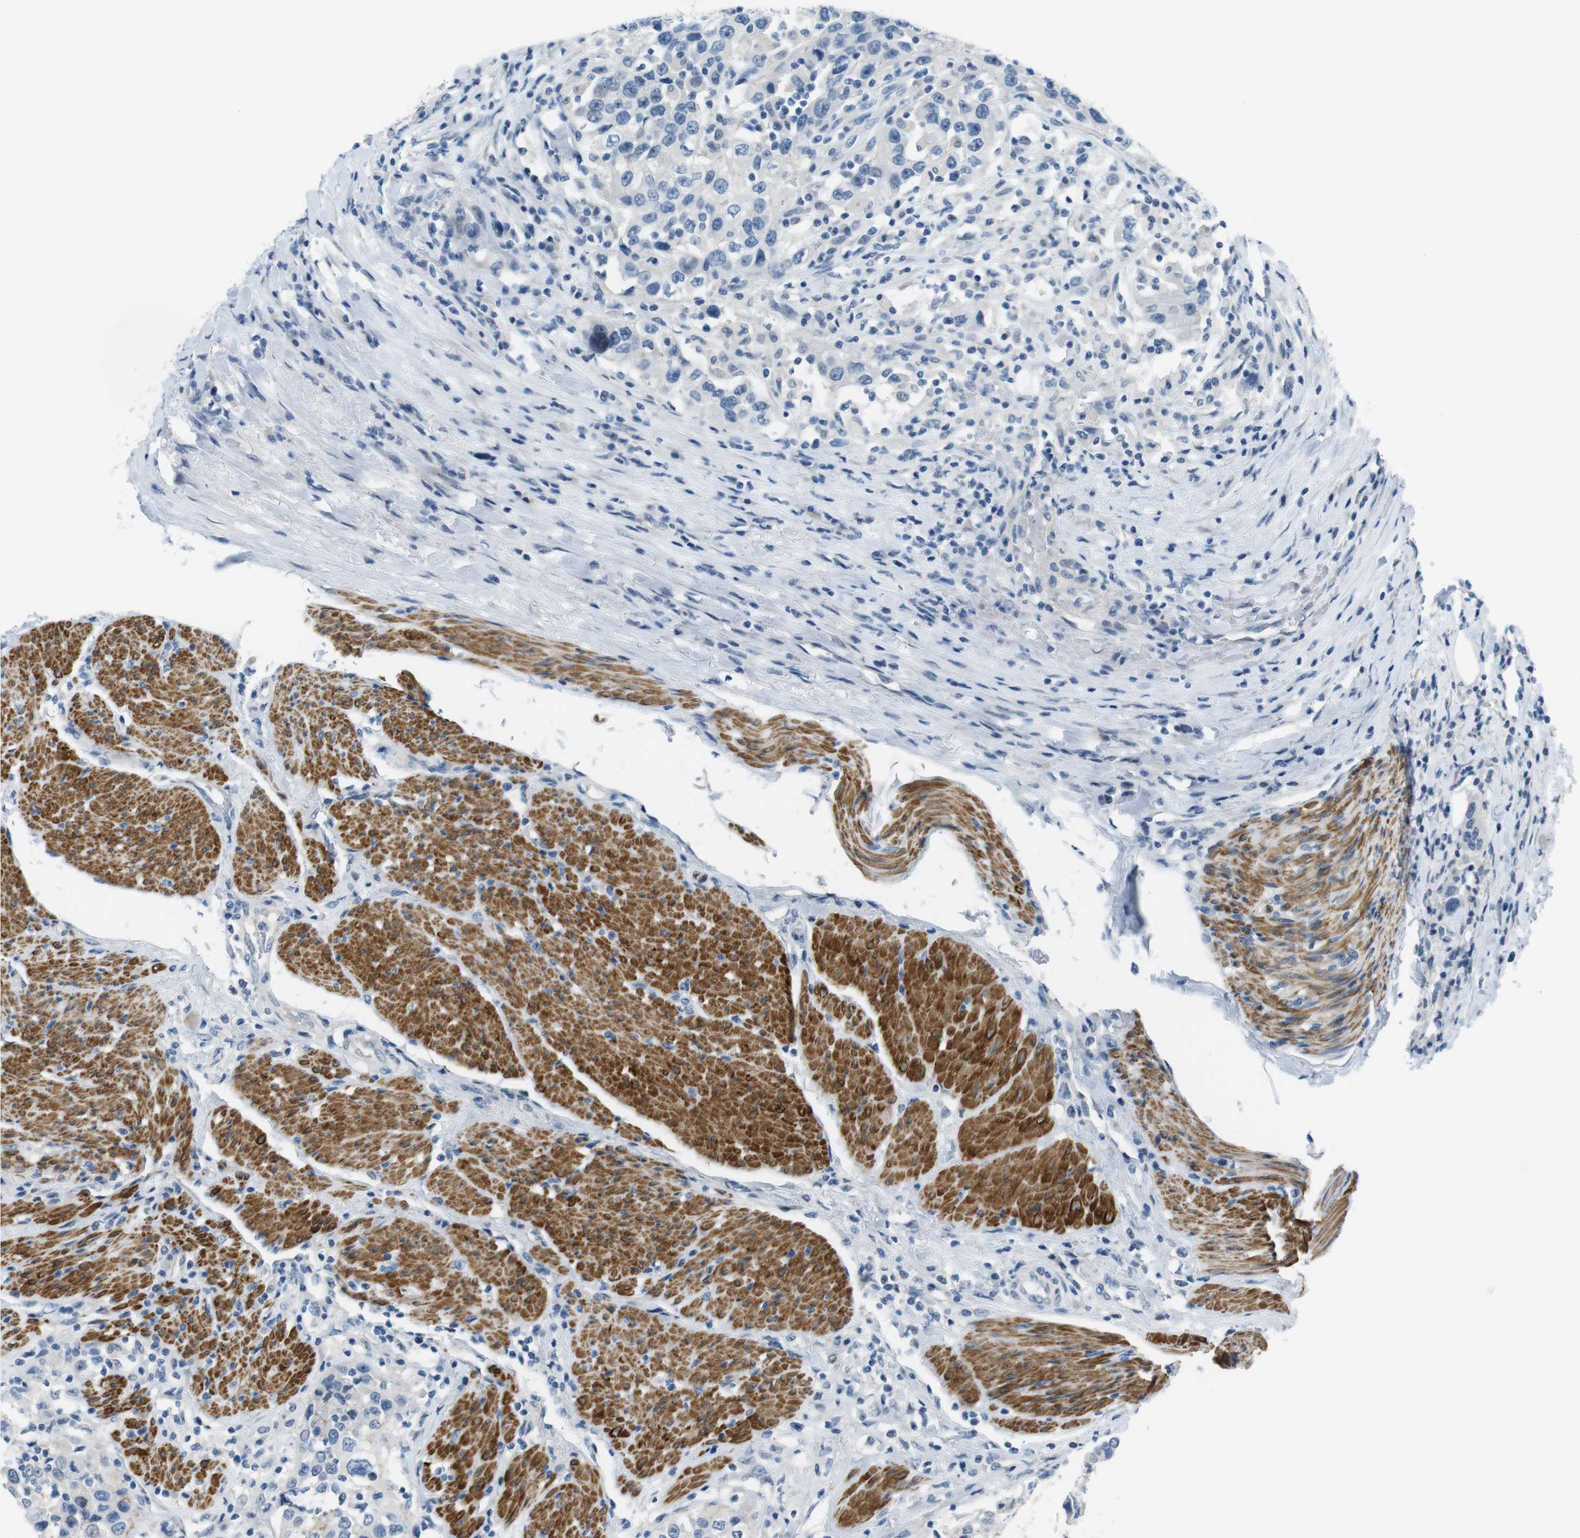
{"staining": {"intensity": "negative", "quantity": "none", "location": "none"}, "tissue": "urothelial cancer", "cell_type": "Tumor cells", "image_type": "cancer", "snomed": [{"axis": "morphology", "description": "Urothelial carcinoma, High grade"}, {"axis": "topography", "description": "Urinary bladder"}], "caption": "Tumor cells are negative for protein expression in human urothelial cancer. (DAB IHC visualized using brightfield microscopy, high magnification).", "gene": "HRH2", "patient": {"sex": "female", "age": 80}}